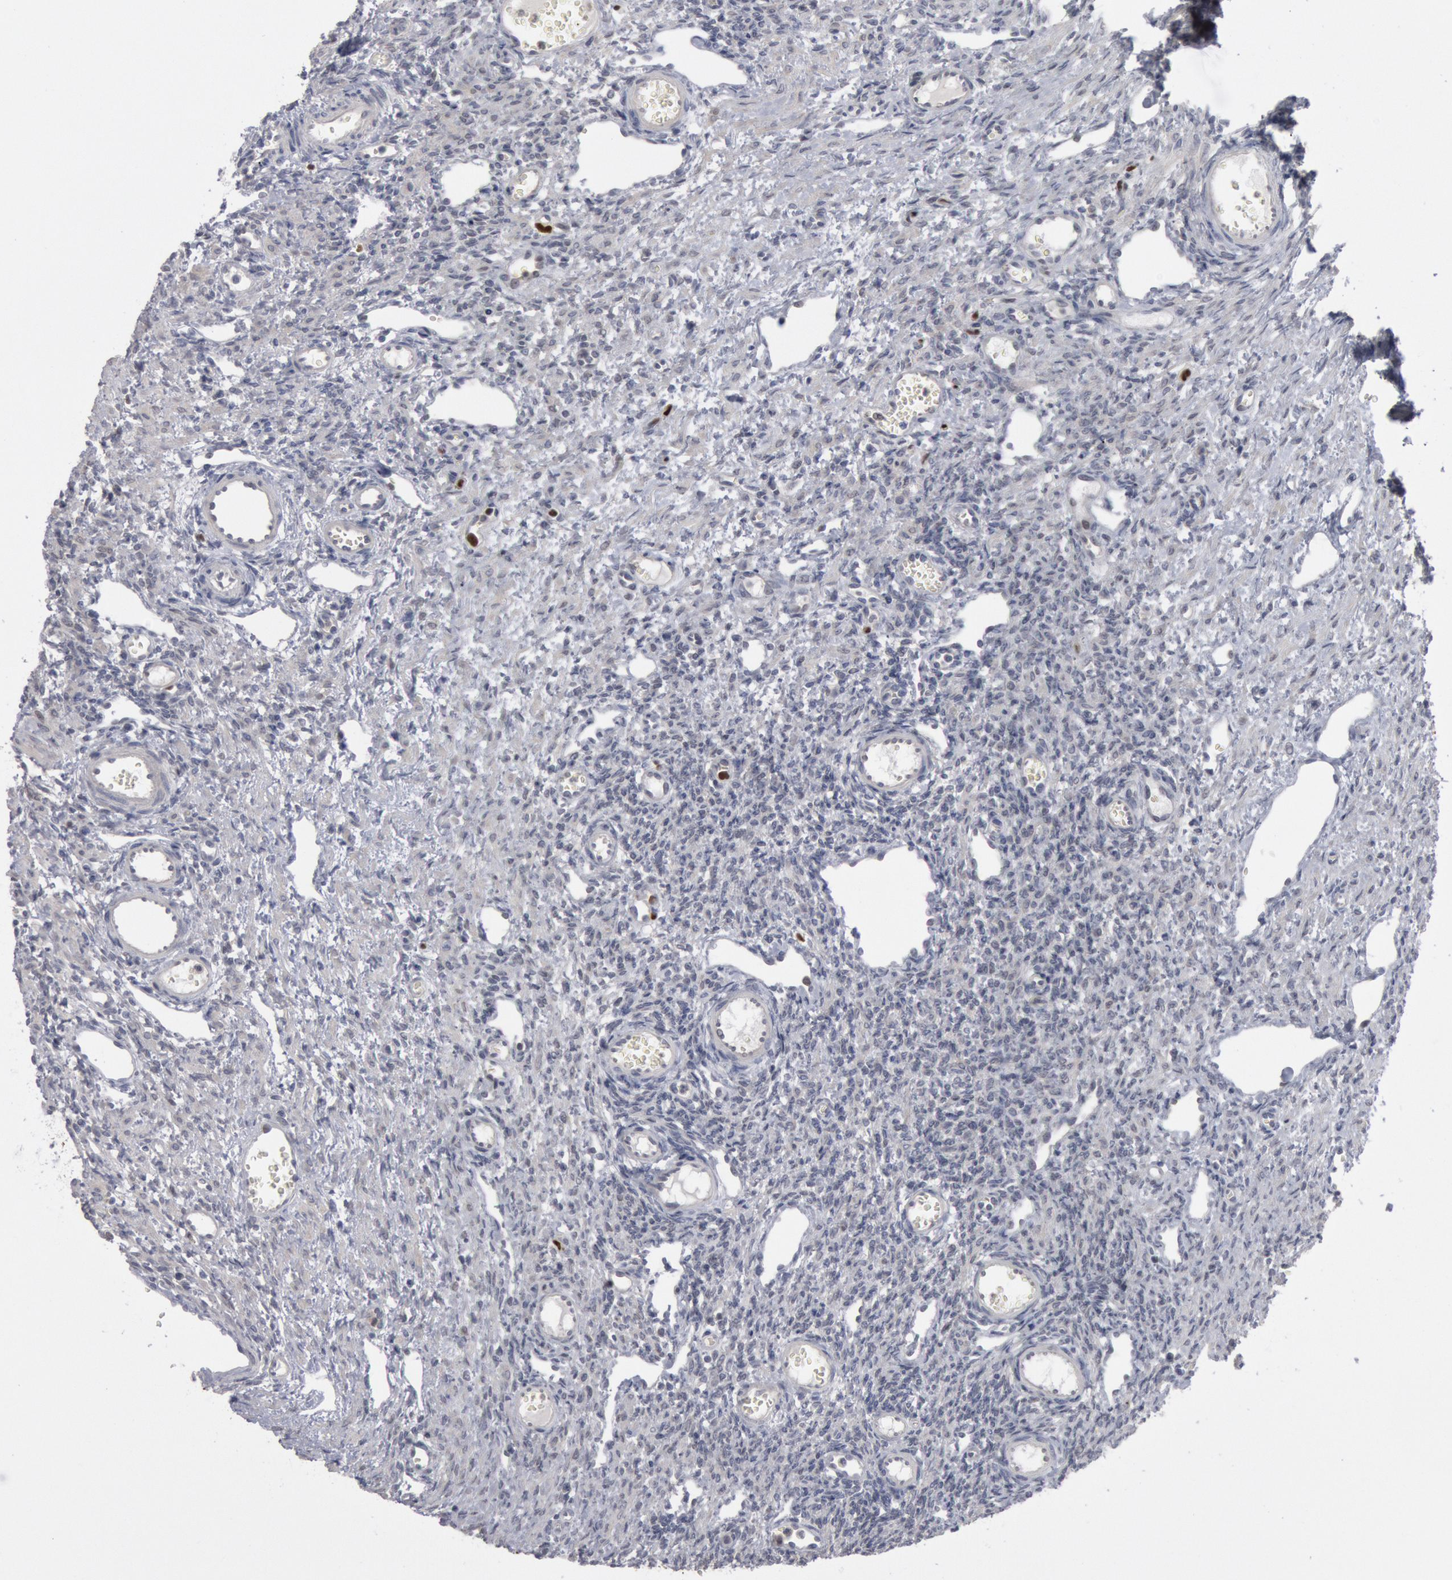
{"staining": {"intensity": "strong", "quantity": "<25%", "location": "nuclear"}, "tissue": "ovary", "cell_type": "Follicle cells", "image_type": "normal", "snomed": [{"axis": "morphology", "description": "Normal tissue, NOS"}, {"axis": "topography", "description": "Ovary"}], "caption": "This image demonstrates benign ovary stained with IHC to label a protein in brown. The nuclear of follicle cells show strong positivity for the protein. Nuclei are counter-stained blue.", "gene": "WDHD1", "patient": {"sex": "female", "age": 33}}